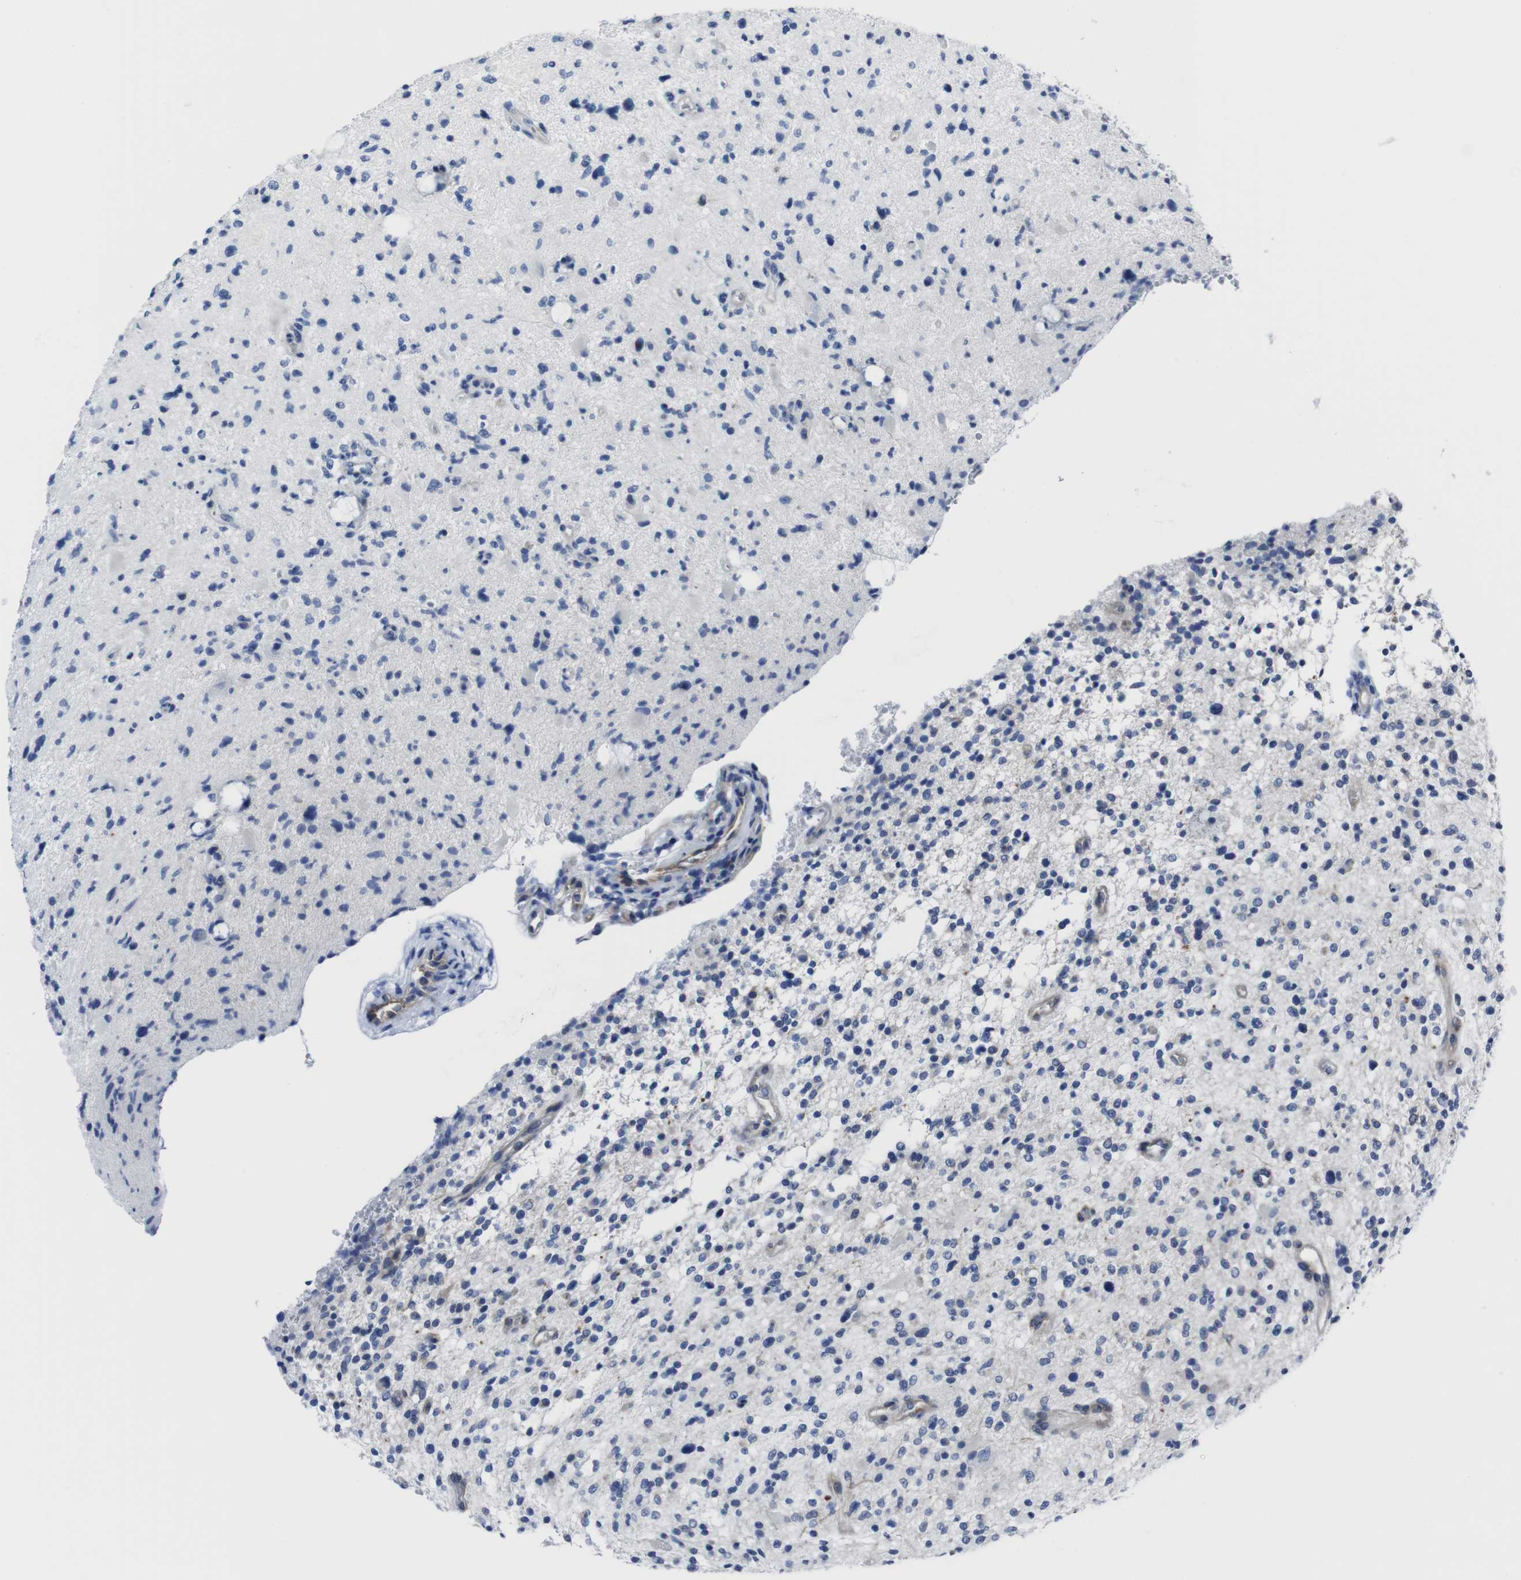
{"staining": {"intensity": "negative", "quantity": "none", "location": "none"}, "tissue": "glioma", "cell_type": "Tumor cells", "image_type": "cancer", "snomed": [{"axis": "morphology", "description": "Glioma, malignant, High grade"}, {"axis": "topography", "description": "Brain"}], "caption": "The image demonstrates no significant staining in tumor cells of malignant glioma (high-grade). (DAB (3,3'-diaminobenzidine) IHC with hematoxylin counter stain).", "gene": "EIF4A1", "patient": {"sex": "male", "age": 48}}